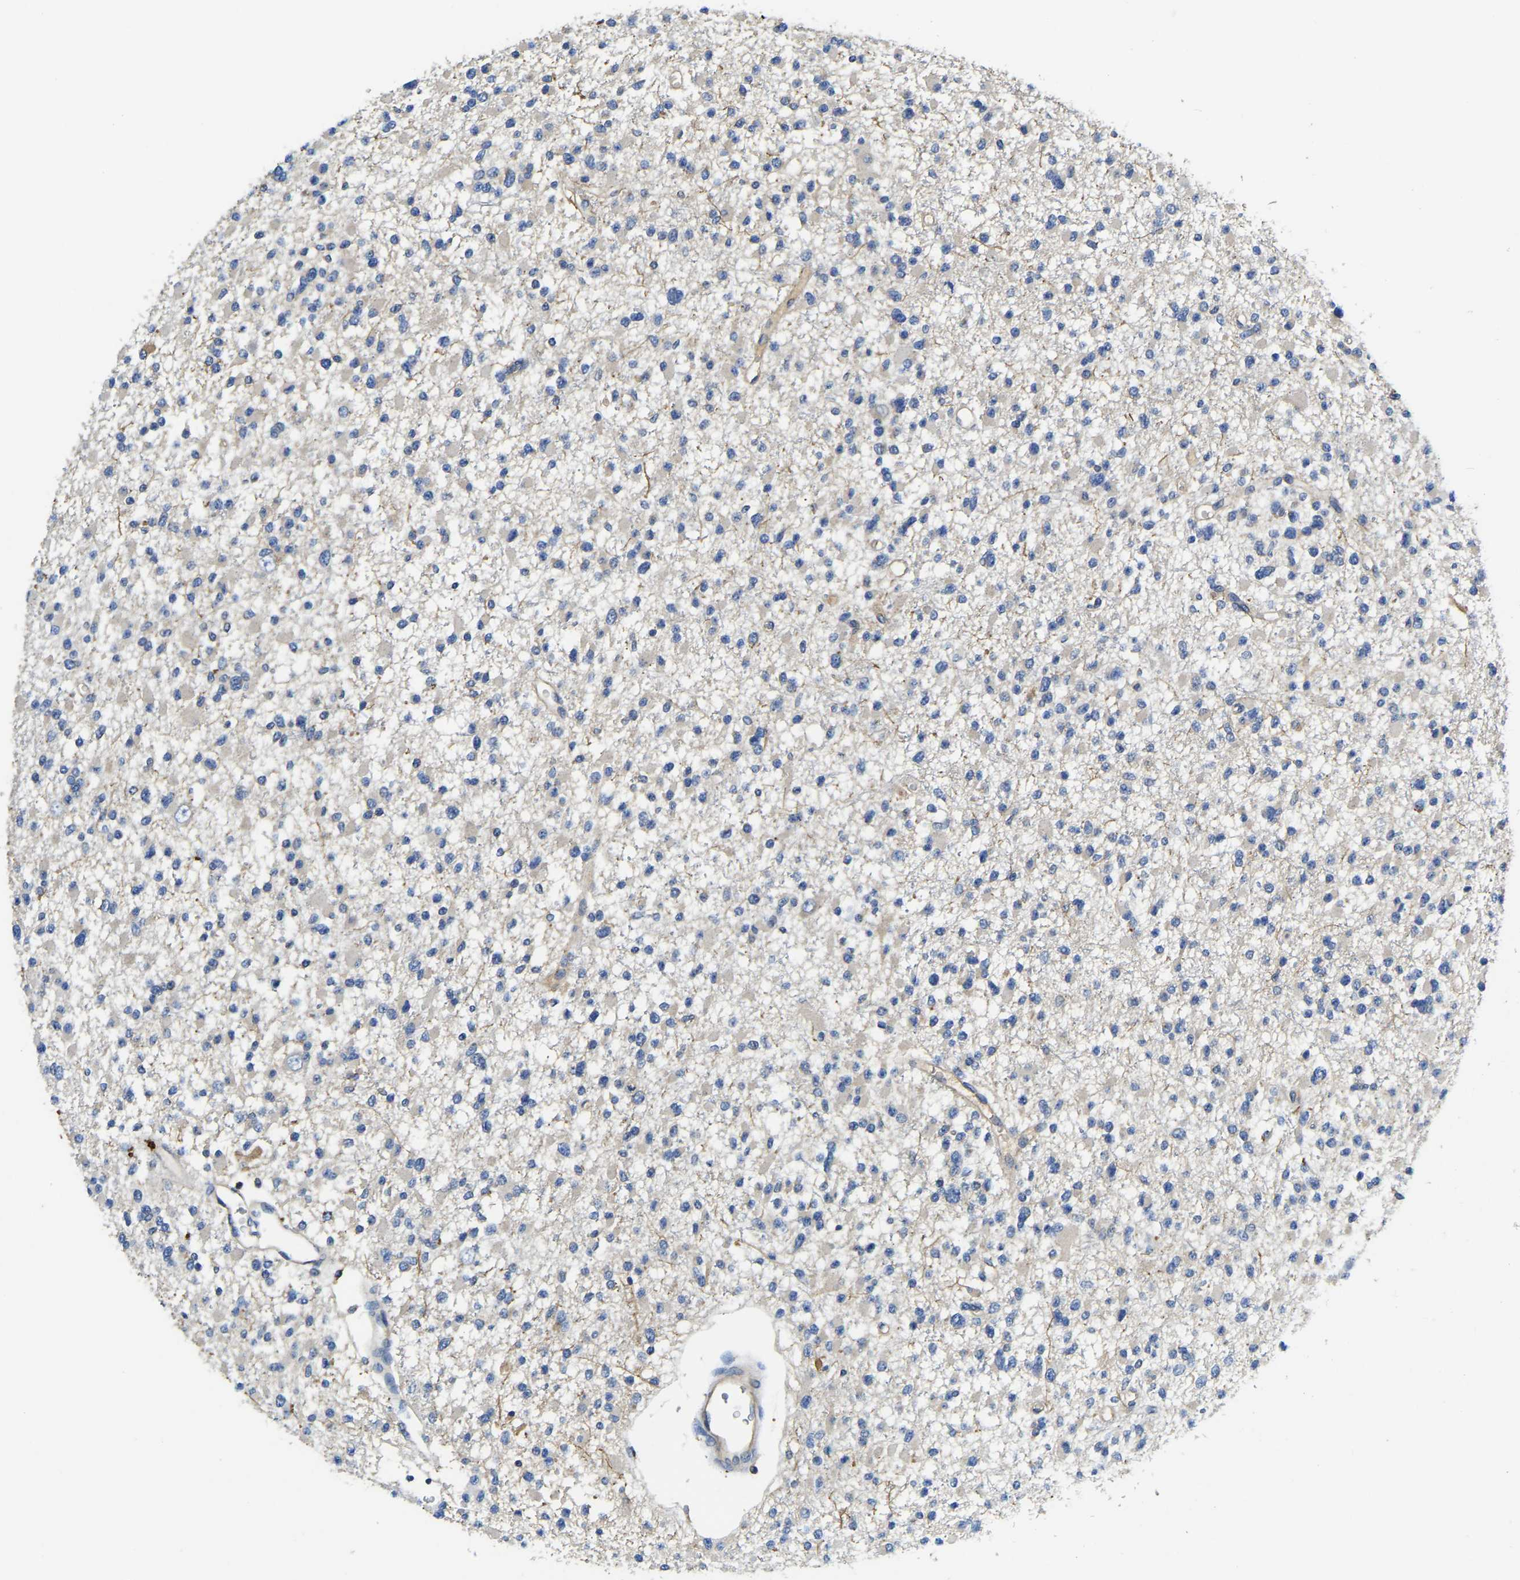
{"staining": {"intensity": "negative", "quantity": "none", "location": "none"}, "tissue": "glioma", "cell_type": "Tumor cells", "image_type": "cancer", "snomed": [{"axis": "morphology", "description": "Glioma, malignant, Low grade"}, {"axis": "topography", "description": "Brain"}], "caption": "An image of malignant low-grade glioma stained for a protein reveals no brown staining in tumor cells.", "gene": "STAT2", "patient": {"sex": "female", "age": 22}}